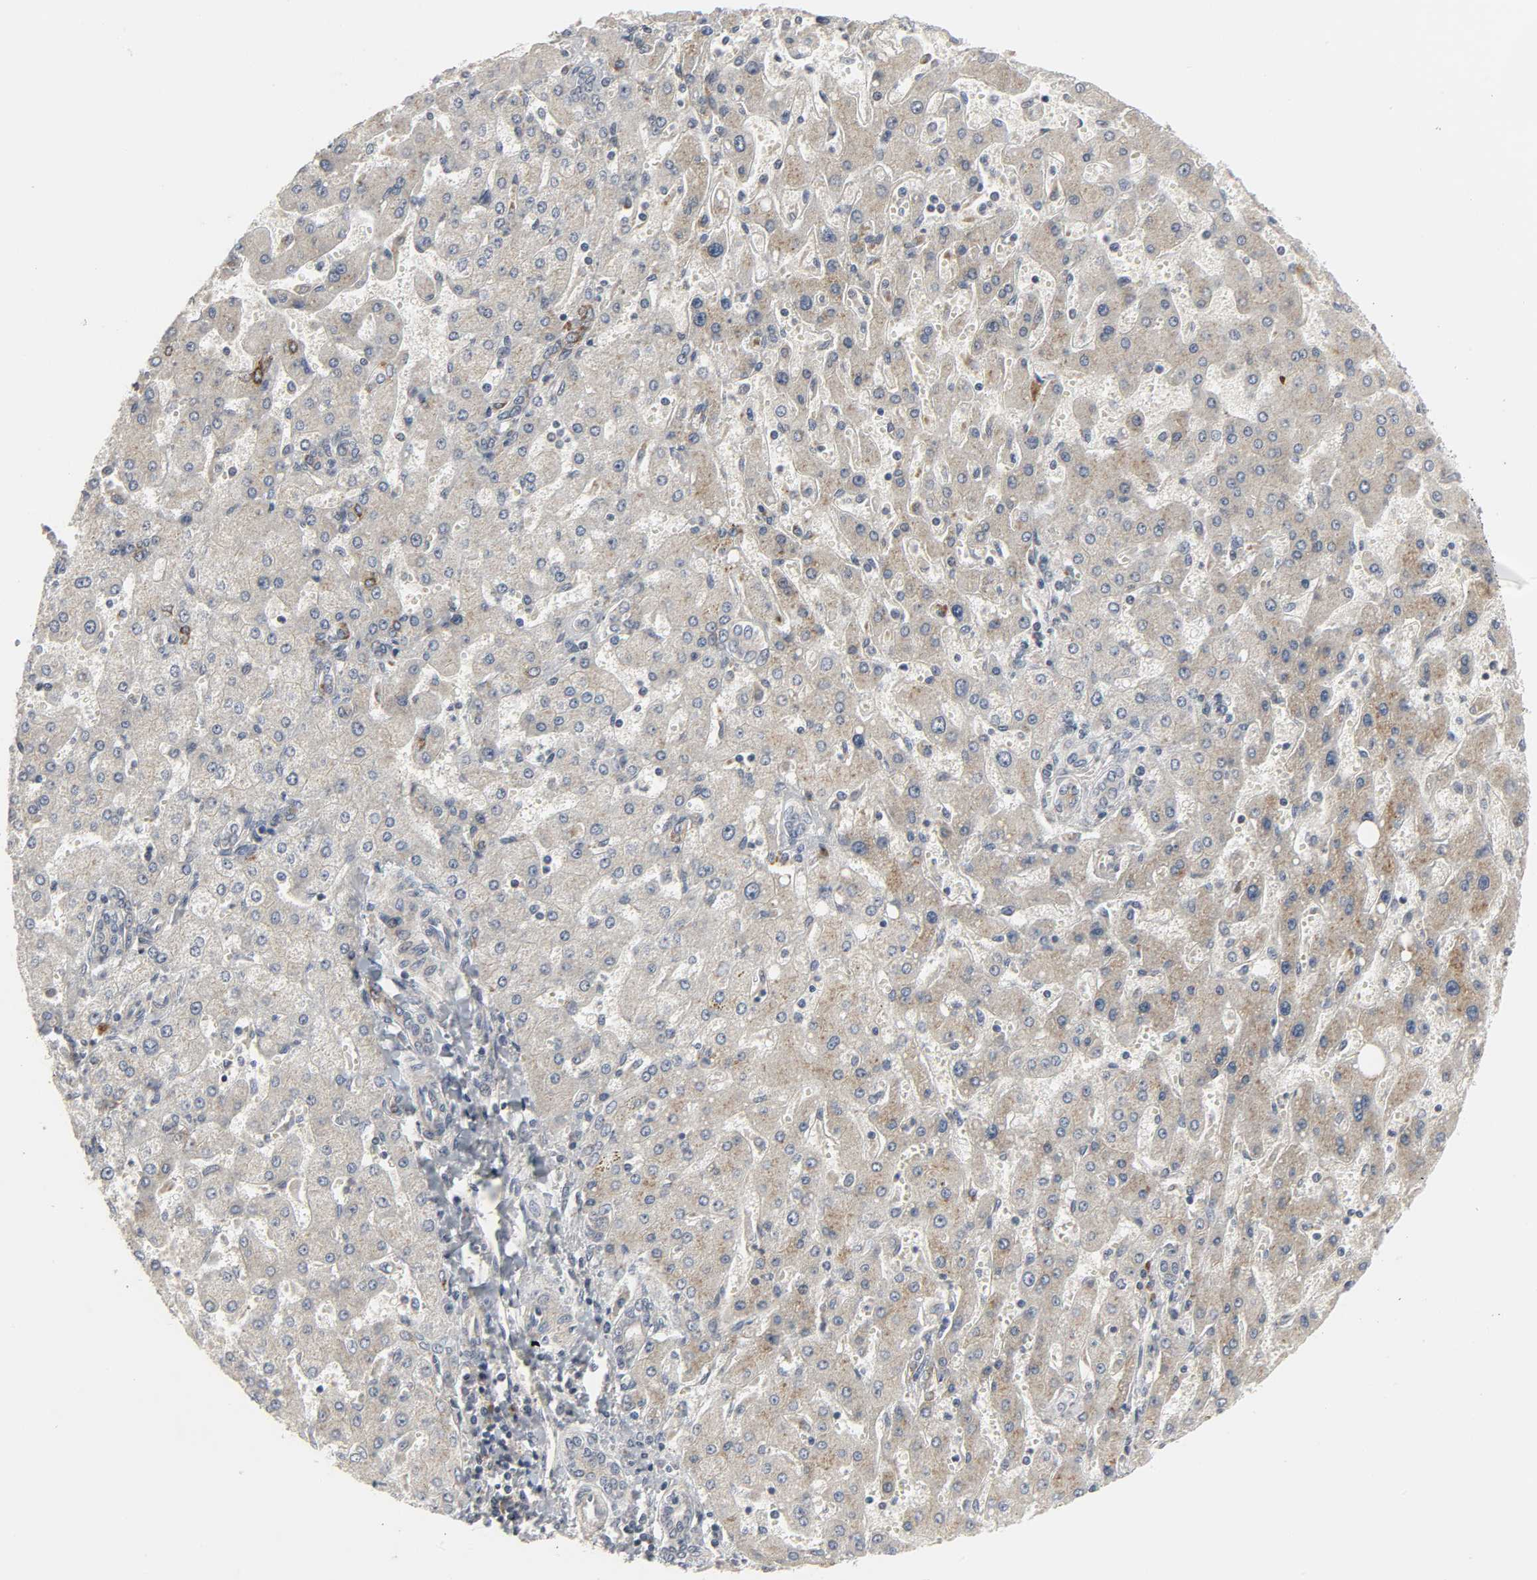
{"staining": {"intensity": "moderate", "quantity": "25%-75%", "location": "cytoplasmic/membranous"}, "tissue": "liver cancer", "cell_type": "Tumor cells", "image_type": "cancer", "snomed": [{"axis": "morphology", "description": "Carcinoma, Hepatocellular, NOS"}, {"axis": "topography", "description": "Liver"}], "caption": "Immunohistochemical staining of liver cancer (hepatocellular carcinoma) reveals medium levels of moderate cytoplasmic/membranous positivity in about 25%-75% of tumor cells.", "gene": "CLIP1", "patient": {"sex": "female", "age": 53}}